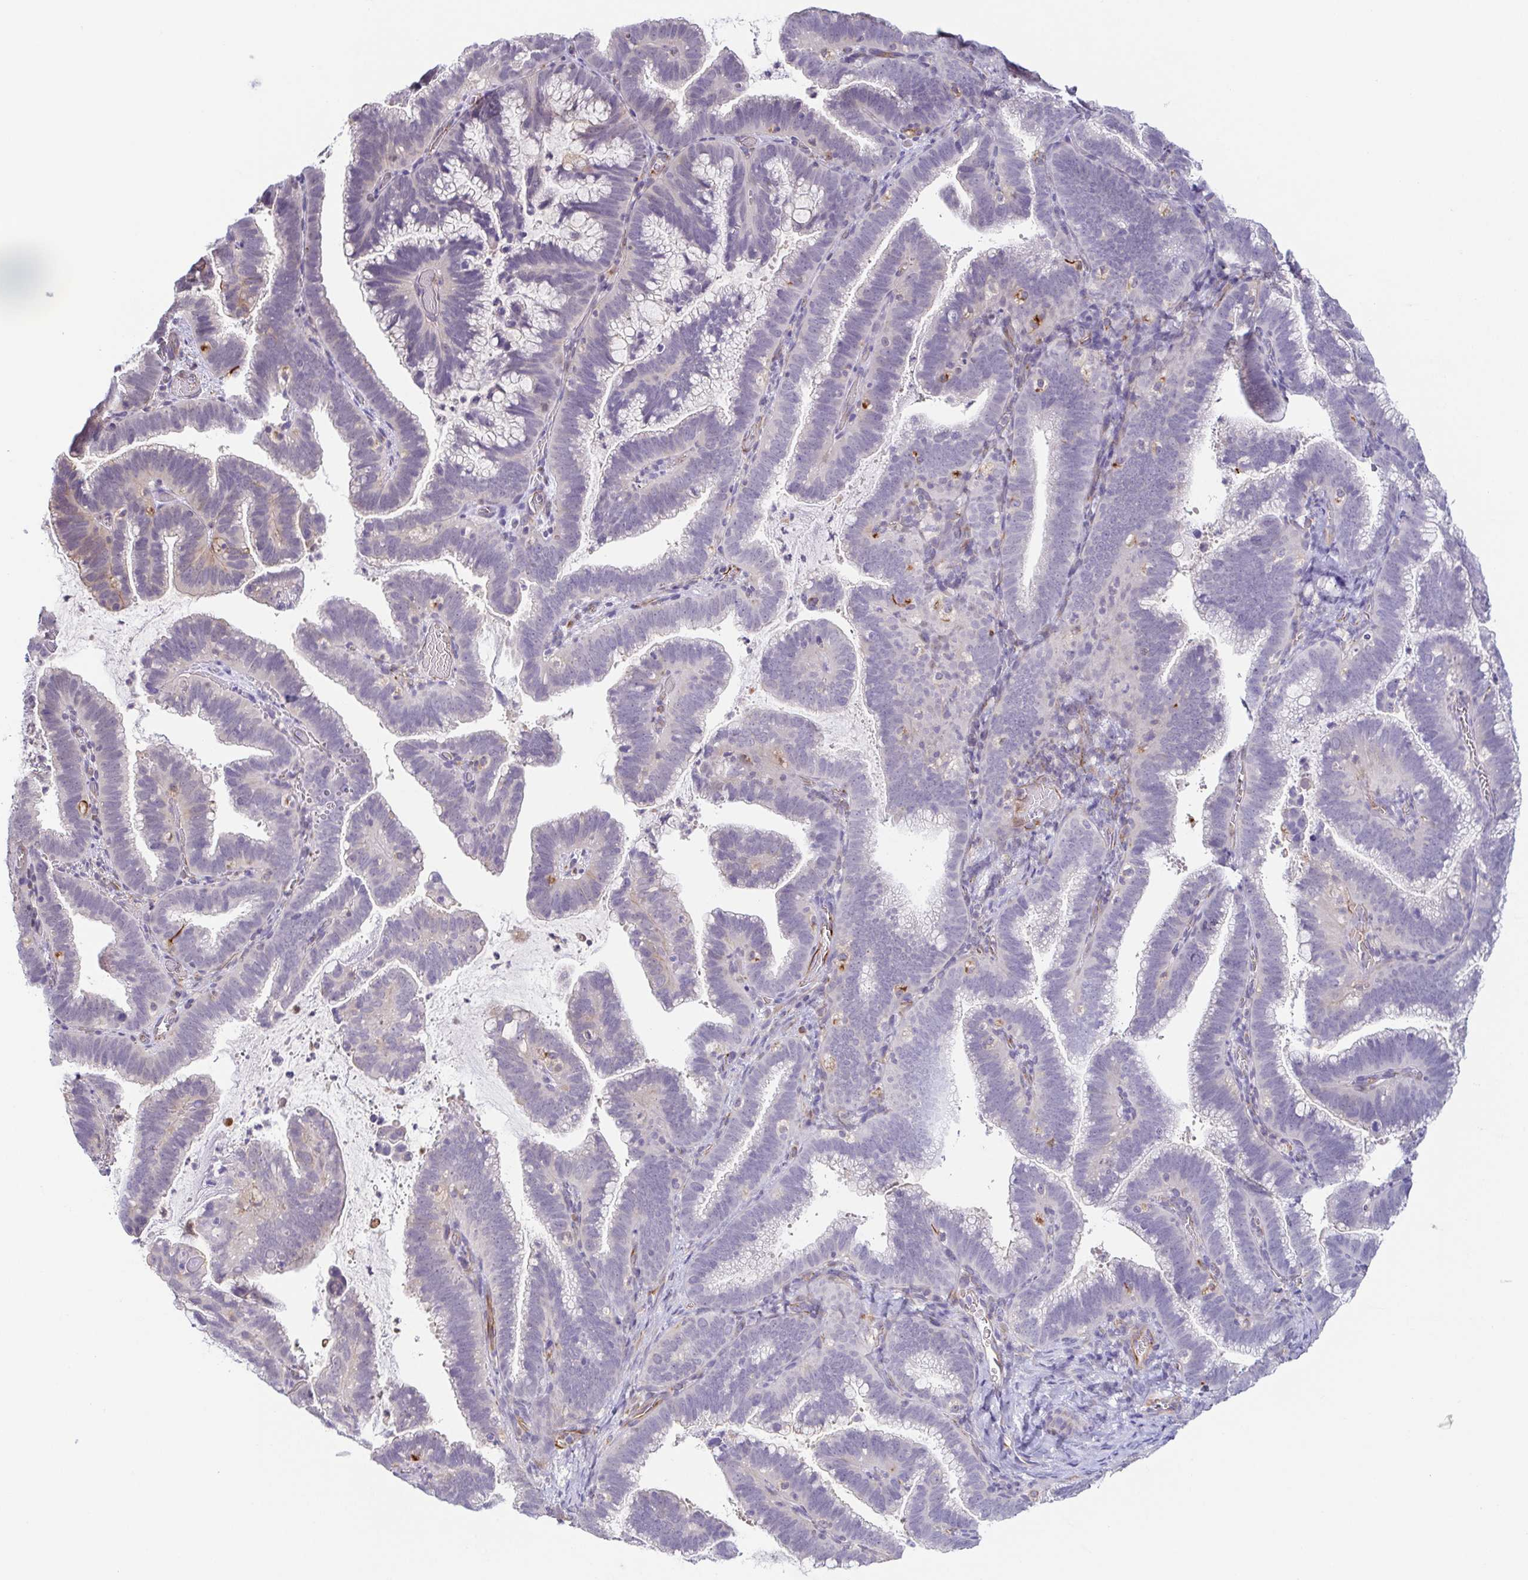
{"staining": {"intensity": "negative", "quantity": "none", "location": "none"}, "tissue": "cervical cancer", "cell_type": "Tumor cells", "image_type": "cancer", "snomed": [{"axis": "morphology", "description": "Adenocarcinoma, NOS"}, {"axis": "topography", "description": "Cervix"}], "caption": "Immunohistochemistry (IHC) of human adenocarcinoma (cervical) exhibits no staining in tumor cells.", "gene": "COL17A1", "patient": {"sex": "female", "age": 61}}